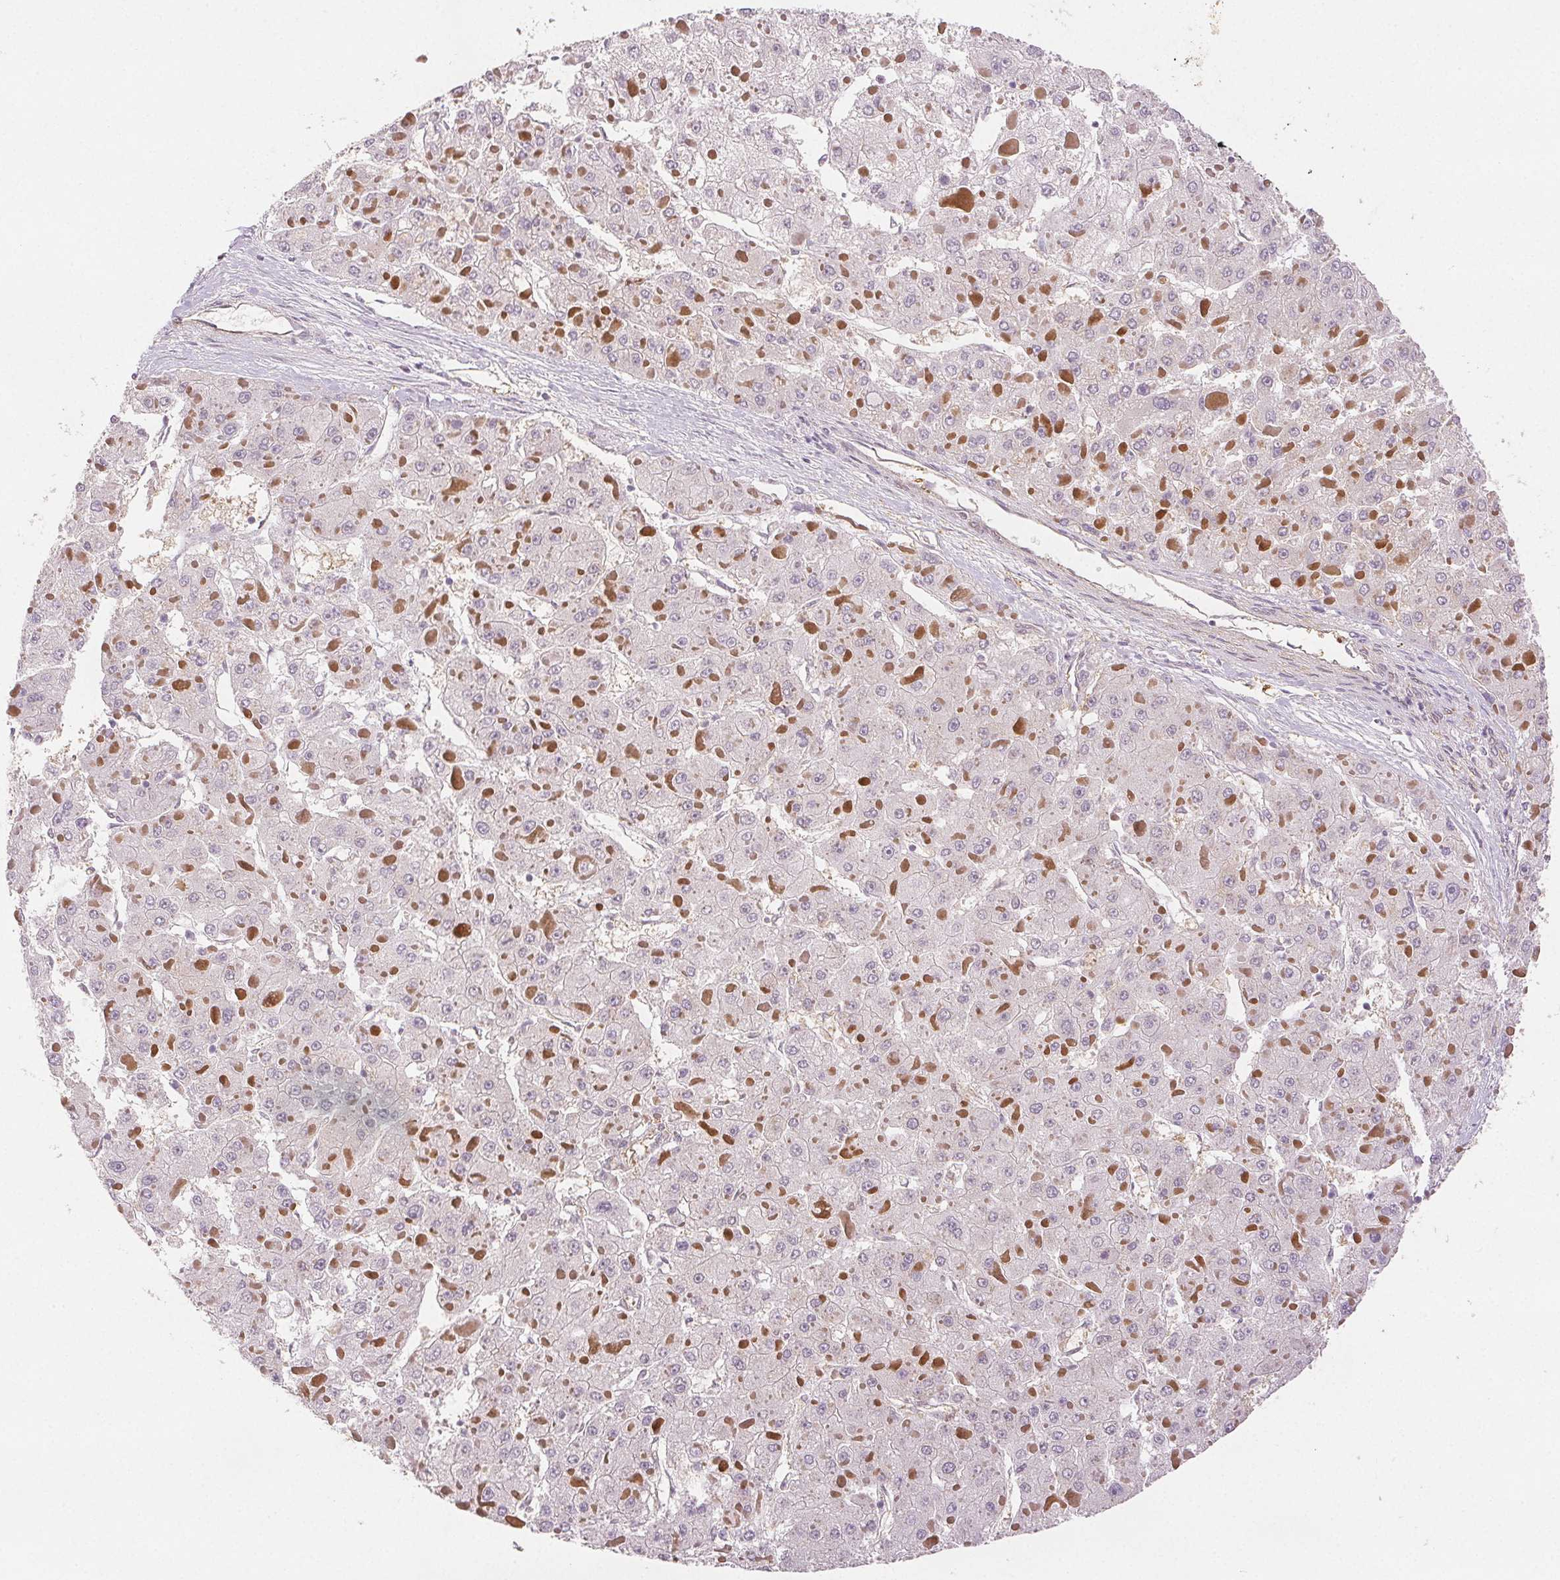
{"staining": {"intensity": "negative", "quantity": "none", "location": "none"}, "tissue": "liver cancer", "cell_type": "Tumor cells", "image_type": "cancer", "snomed": [{"axis": "morphology", "description": "Carcinoma, Hepatocellular, NOS"}, {"axis": "topography", "description": "Liver"}], "caption": "Tumor cells are negative for brown protein staining in liver cancer. Brightfield microscopy of immunohistochemistry stained with DAB (brown) and hematoxylin (blue), captured at high magnification.", "gene": "DIAPH2", "patient": {"sex": "female", "age": 73}}